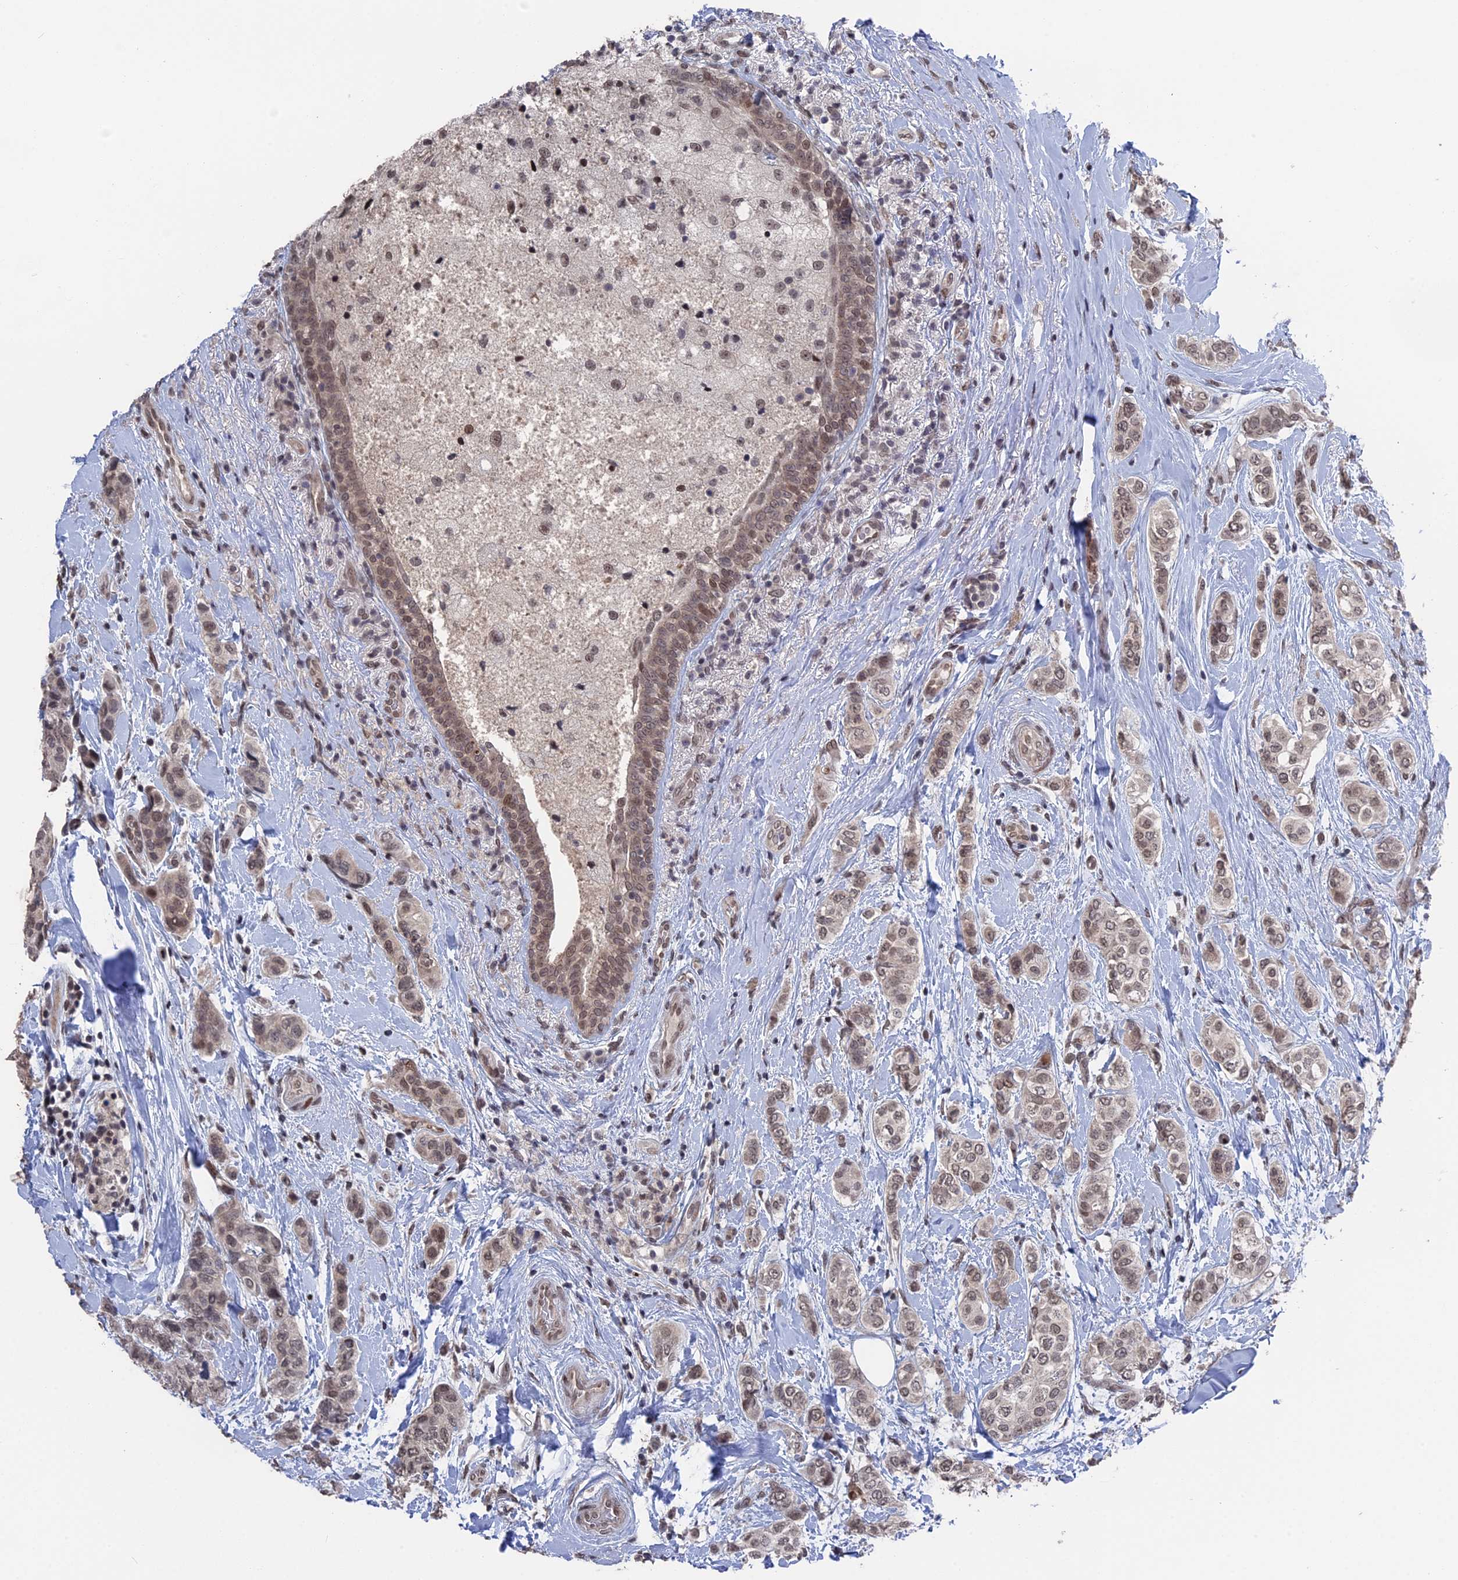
{"staining": {"intensity": "weak", "quantity": ">75%", "location": "nuclear"}, "tissue": "breast cancer", "cell_type": "Tumor cells", "image_type": "cancer", "snomed": [{"axis": "morphology", "description": "Lobular carcinoma"}, {"axis": "topography", "description": "Breast"}], "caption": "Immunohistochemical staining of human breast cancer (lobular carcinoma) displays low levels of weak nuclear protein expression in about >75% of tumor cells. Using DAB (3,3'-diaminobenzidine) (brown) and hematoxylin (blue) stains, captured at high magnification using brightfield microscopy.", "gene": "NR2C2AP", "patient": {"sex": "female", "age": 51}}